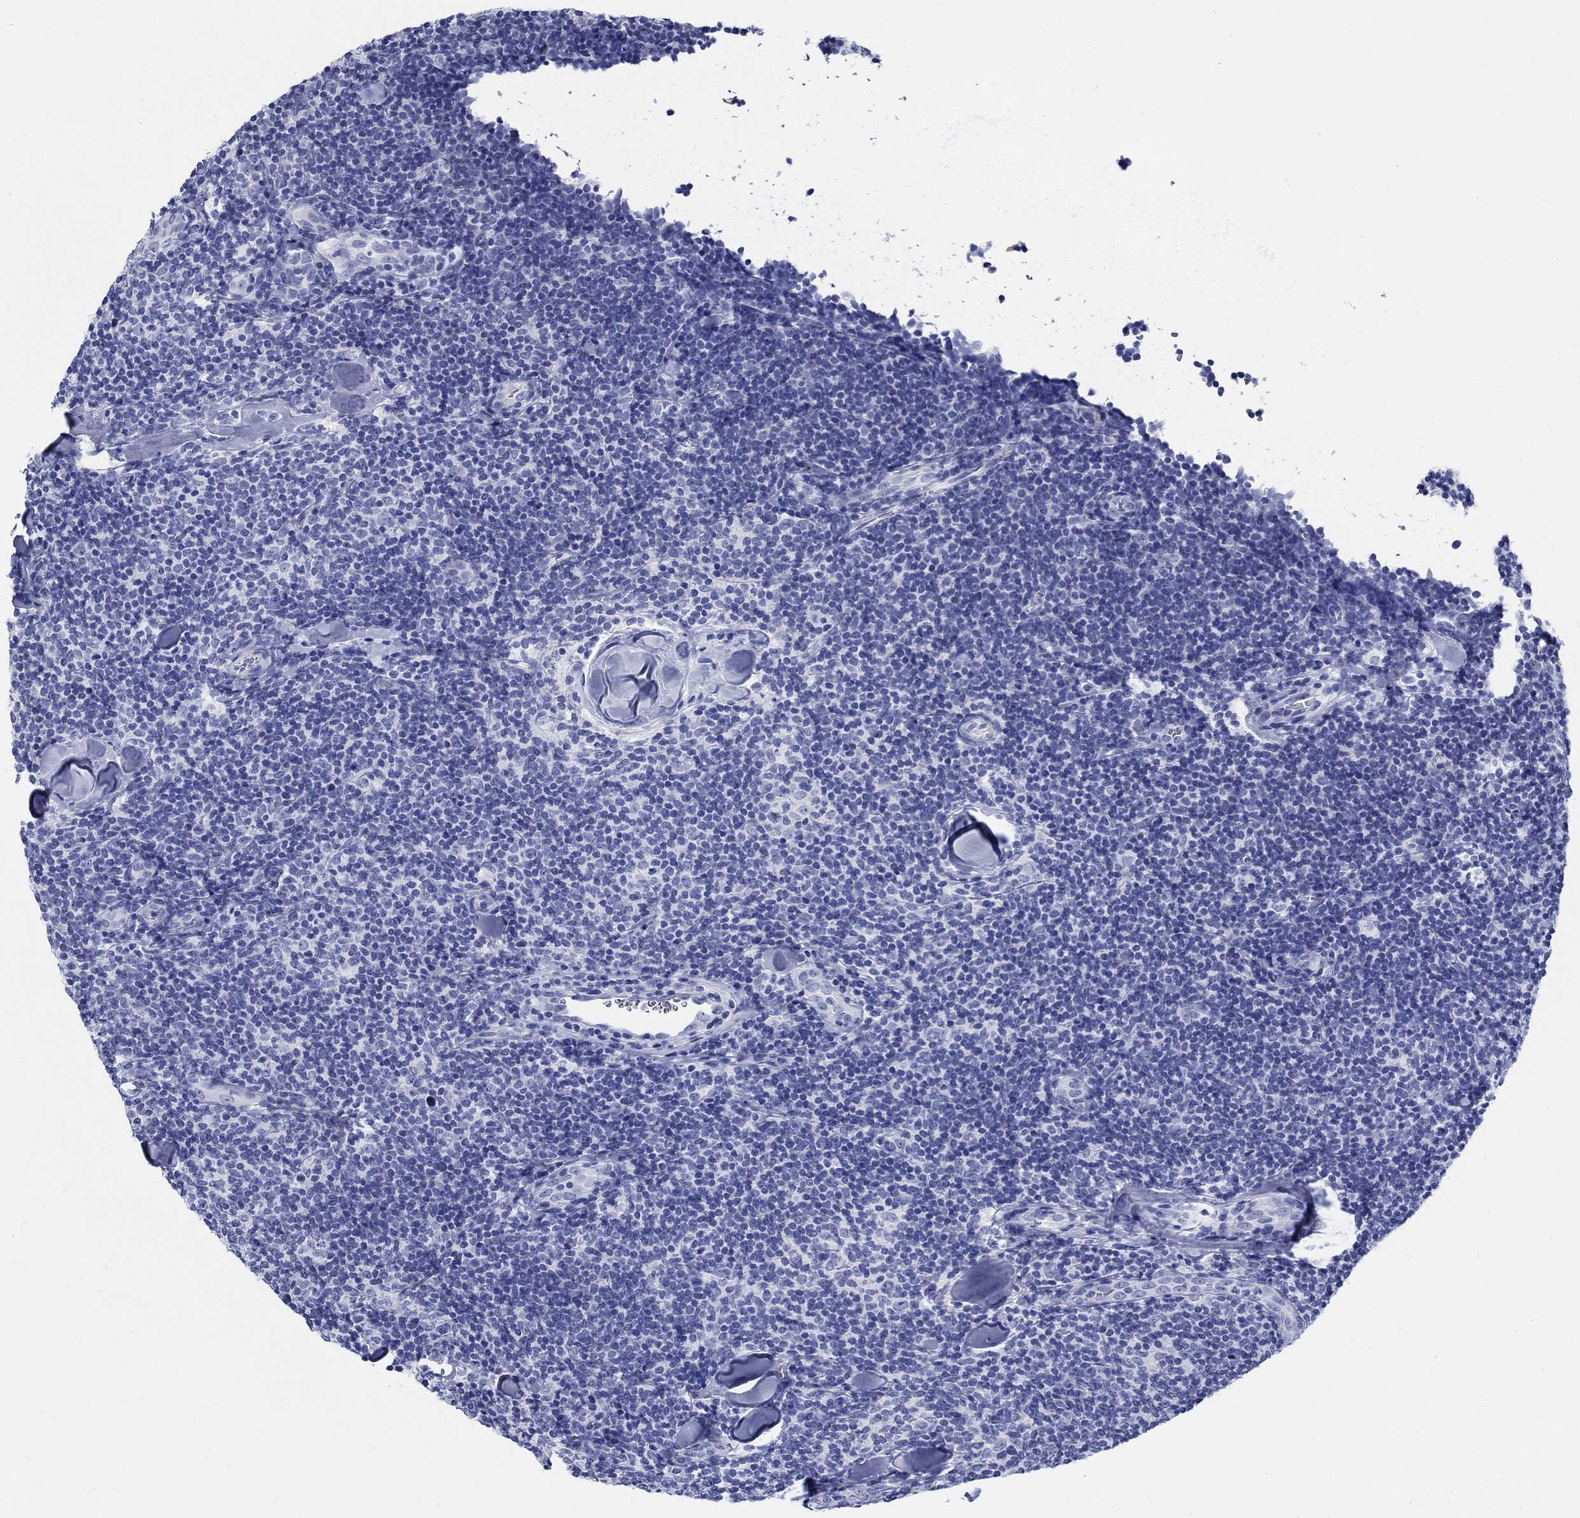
{"staining": {"intensity": "negative", "quantity": "none", "location": "none"}, "tissue": "lymphoma", "cell_type": "Tumor cells", "image_type": "cancer", "snomed": [{"axis": "morphology", "description": "Malignant lymphoma, non-Hodgkin's type, Low grade"}, {"axis": "topography", "description": "Lymph node"}], "caption": "An image of human low-grade malignant lymphoma, non-Hodgkin's type is negative for staining in tumor cells.", "gene": "CRYGS", "patient": {"sex": "female", "age": 56}}